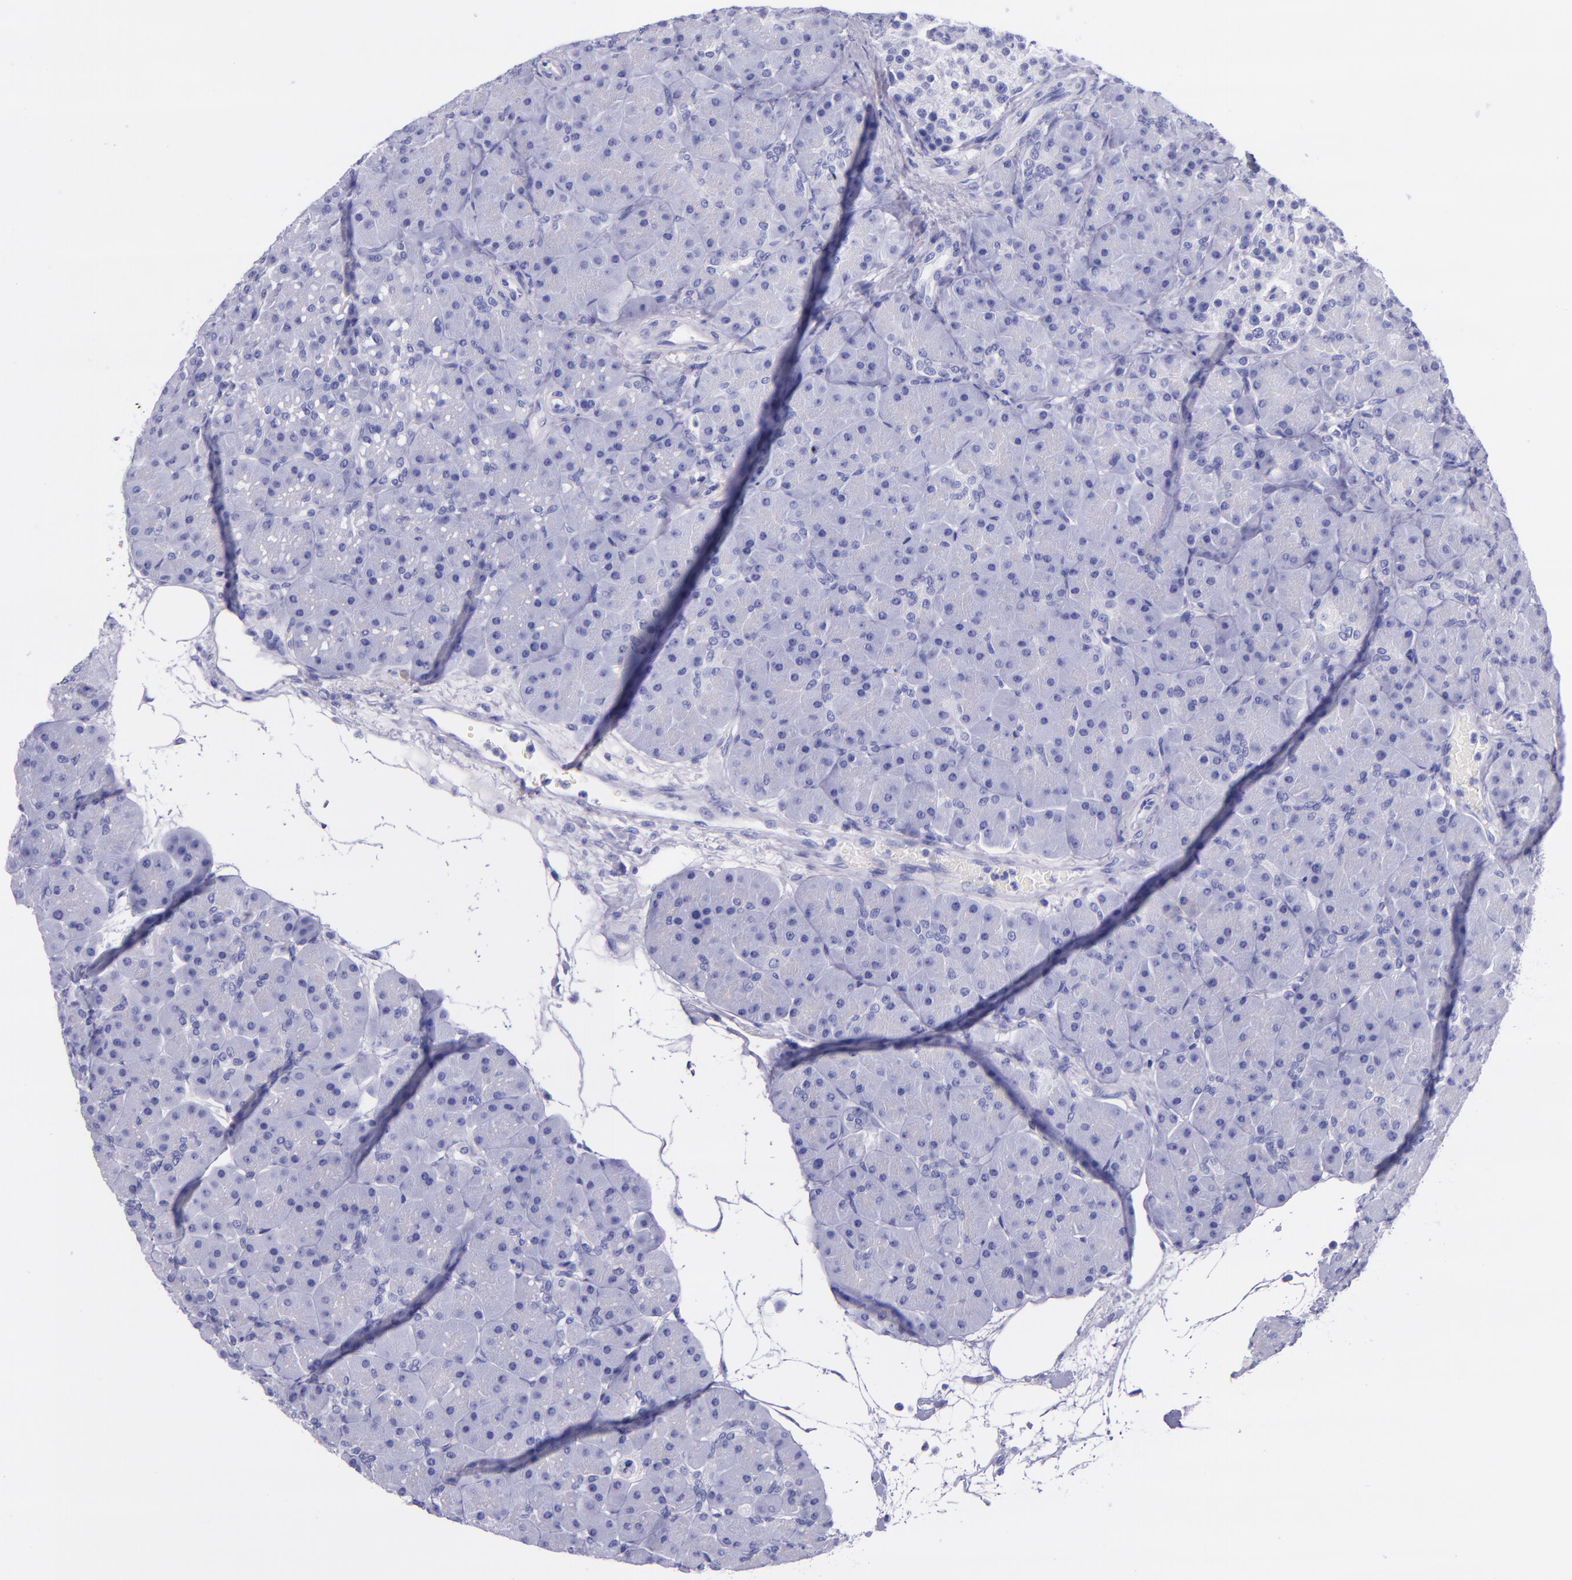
{"staining": {"intensity": "negative", "quantity": "none", "location": "none"}, "tissue": "pancreas", "cell_type": "Exocrine glandular cells", "image_type": "normal", "snomed": [{"axis": "morphology", "description": "Normal tissue, NOS"}, {"axis": "topography", "description": "Pancreas"}], "caption": "Immunohistochemistry histopathology image of benign human pancreas stained for a protein (brown), which displays no positivity in exocrine glandular cells.", "gene": "MBP", "patient": {"sex": "male", "age": 66}}